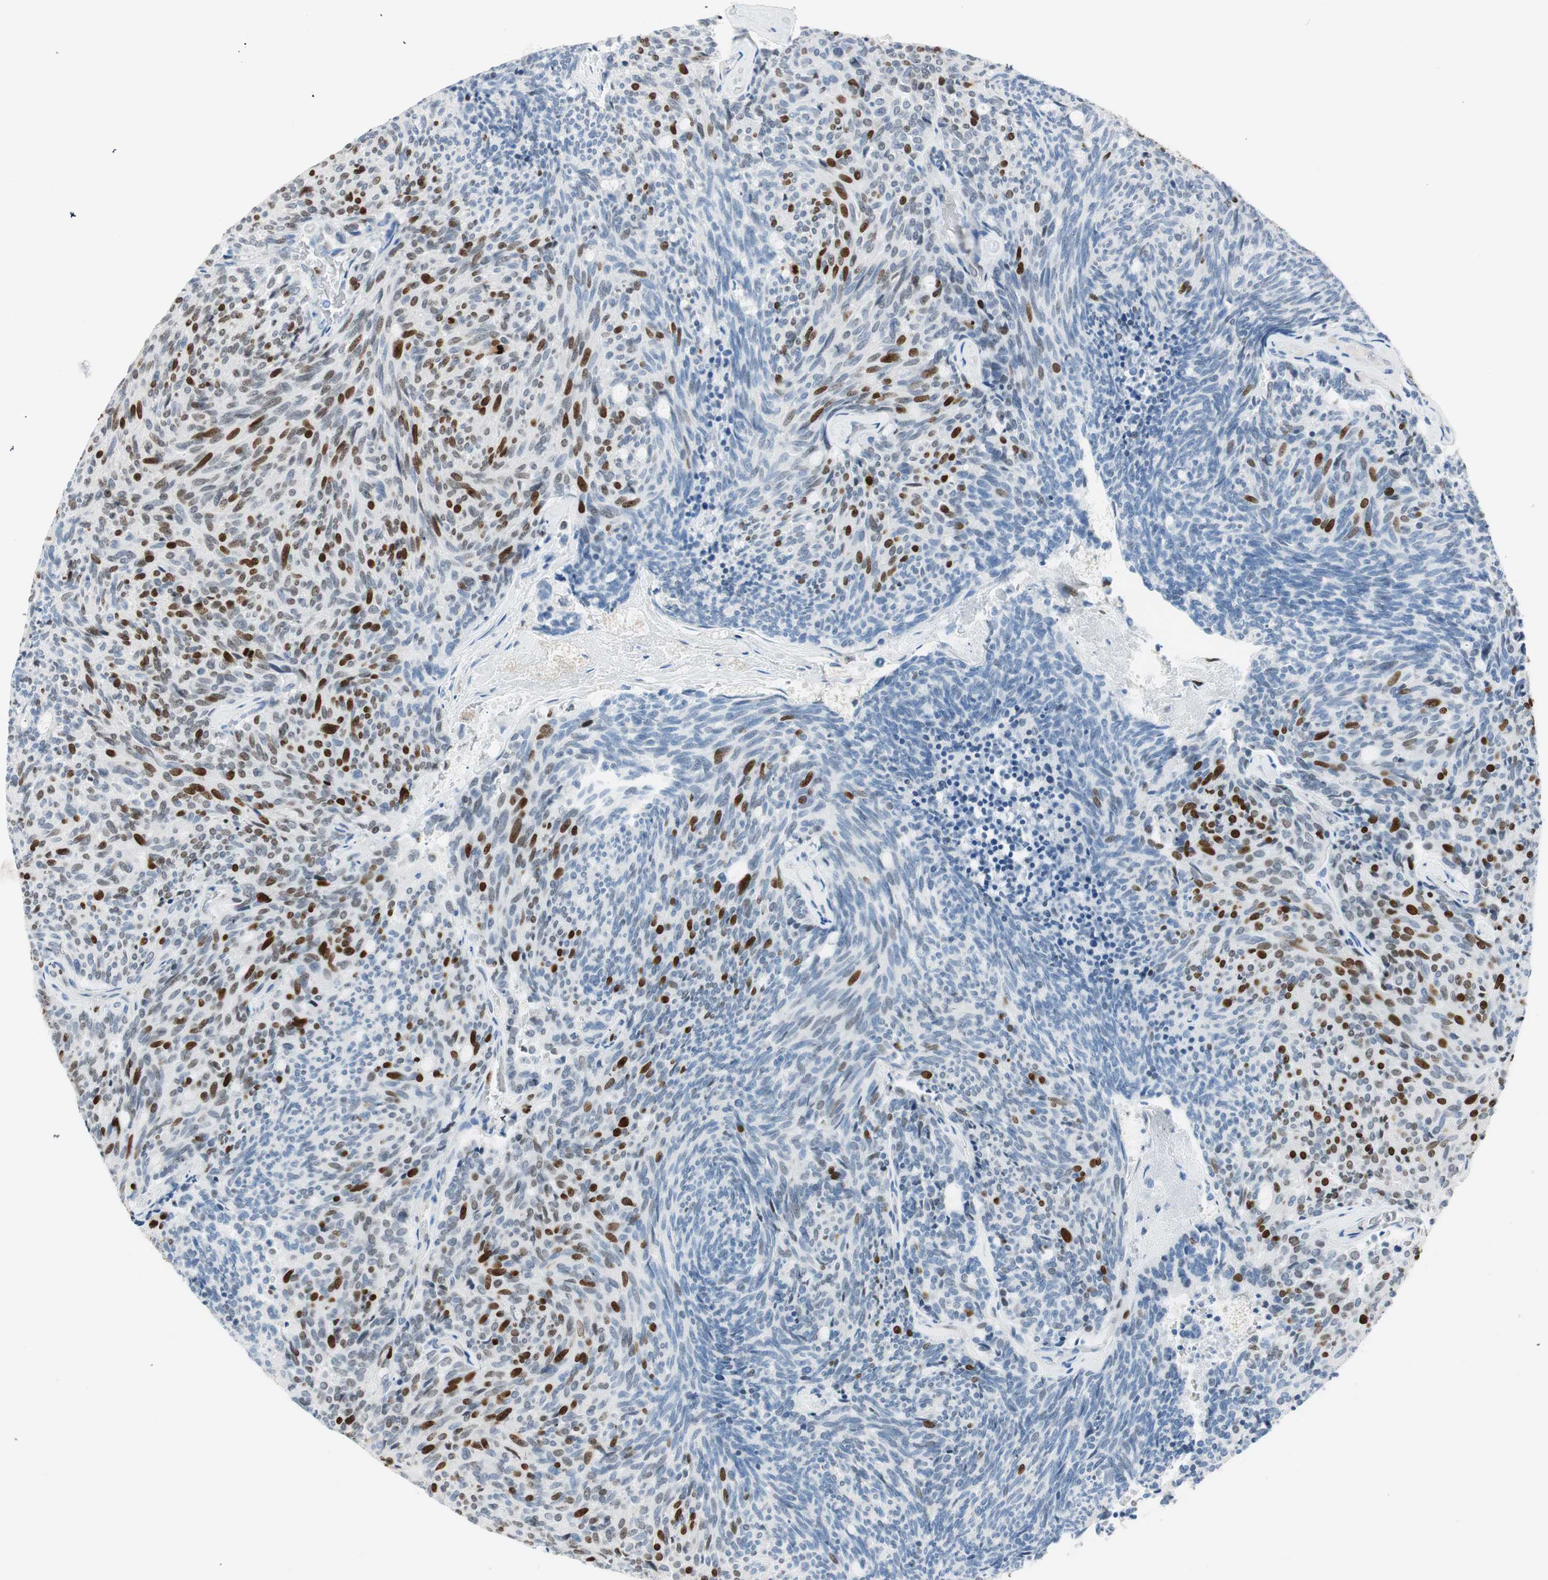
{"staining": {"intensity": "moderate", "quantity": "25%-75%", "location": "nuclear"}, "tissue": "carcinoid", "cell_type": "Tumor cells", "image_type": "cancer", "snomed": [{"axis": "morphology", "description": "Carcinoid, malignant, NOS"}, {"axis": "topography", "description": "Pancreas"}], "caption": "Carcinoid tissue shows moderate nuclear staining in about 25%-75% of tumor cells, visualized by immunohistochemistry.", "gene": "EZH2", "patient": {"sex": "female", "age": 54}}